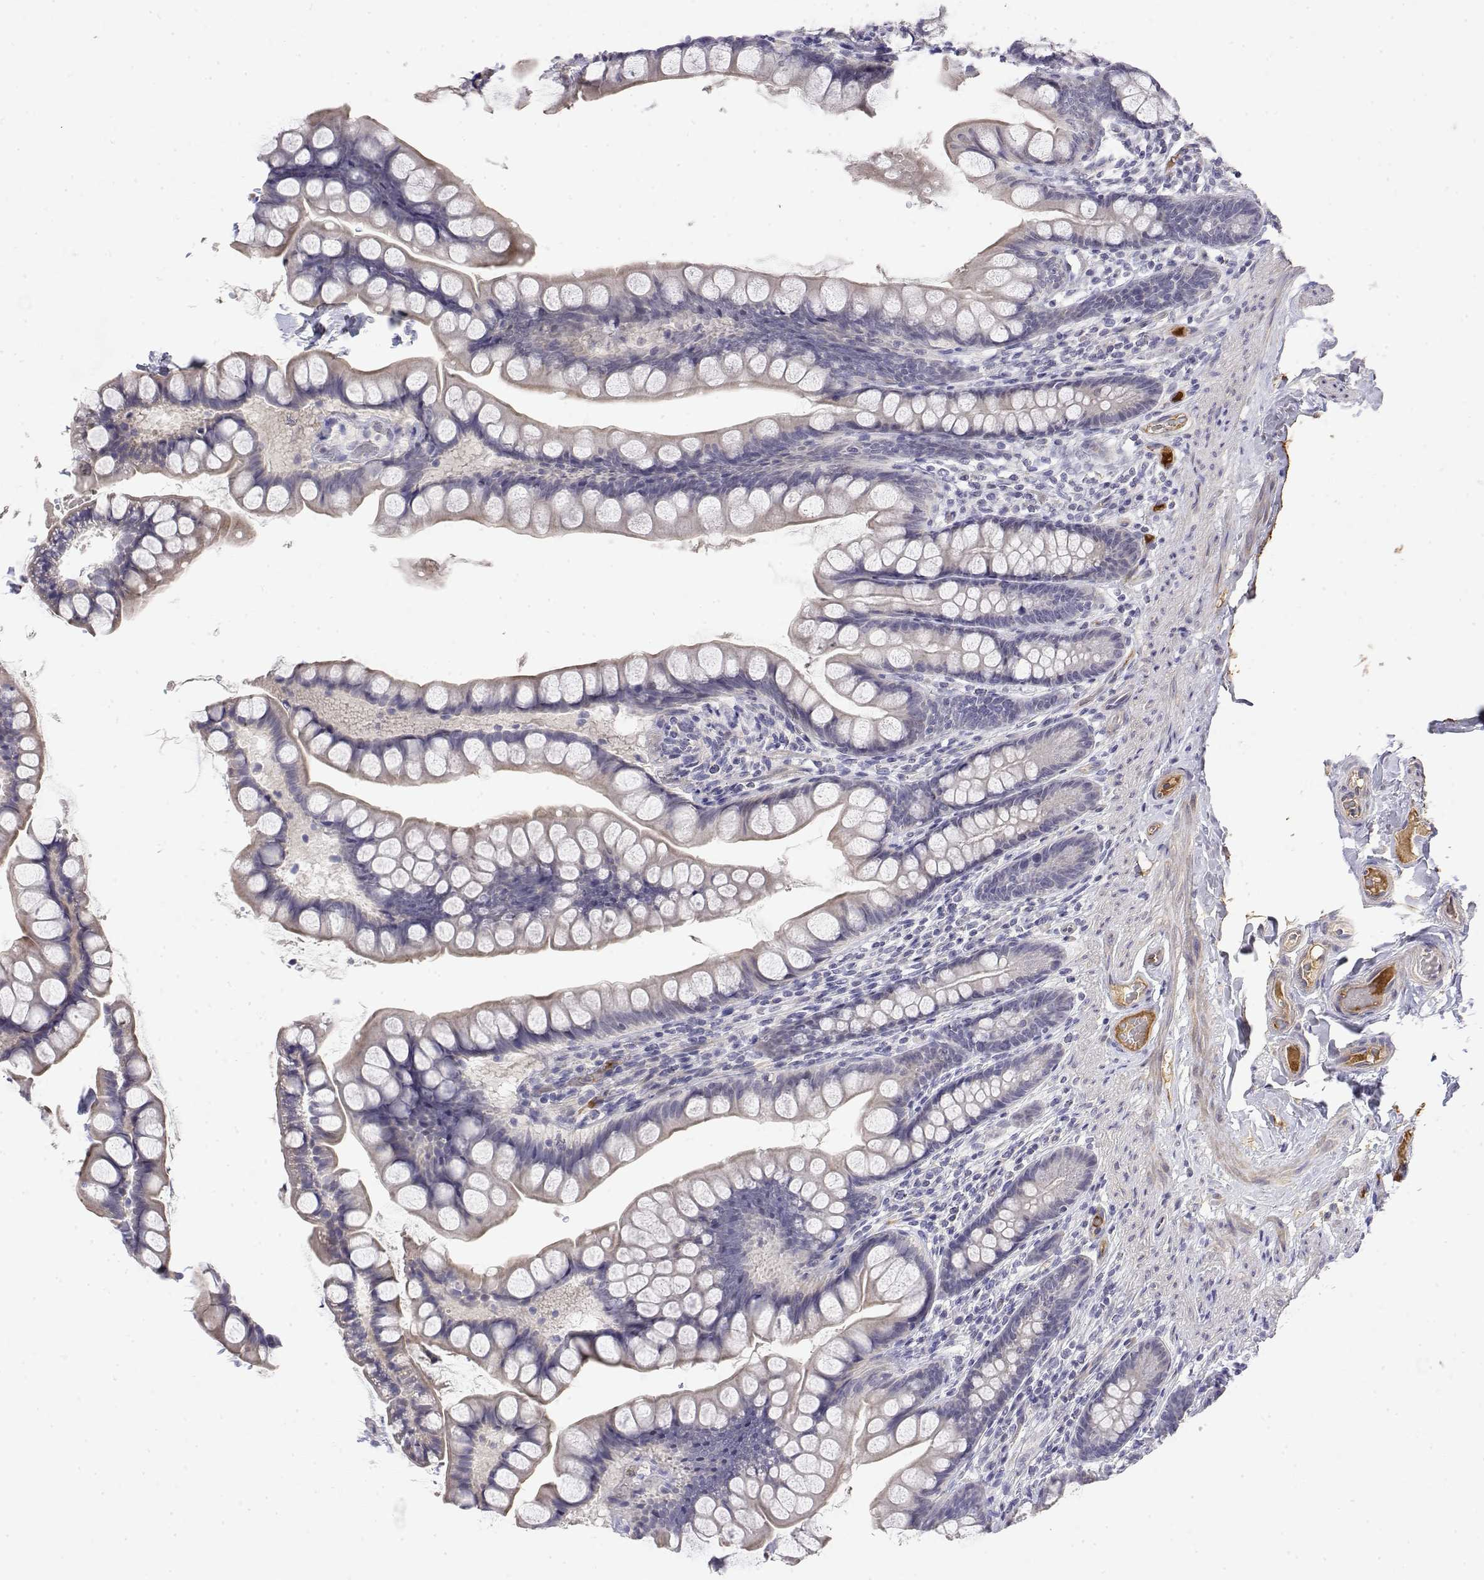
{"staining": {"intensity": "negative", "quantity": "none", "location": "none"}, "tissue": "small intestine", "cell_type": "Glandular cells", "image_type": "normal", "snomed": [{"axis": "morphology", "description": "Normal tissue, NOS"}, {"axis": "topography", "description": "Small intestine"}], "caption": "High magnification brightfield microscopy of normal small intestine stained with DAB (3,3'-diaminobenzidine) (brown) and counterstained with hematoxylin (blue): glandular cells show no significant positivity.", "gene": "GGACT", "patient": {"sex": "male", "age": 70}}